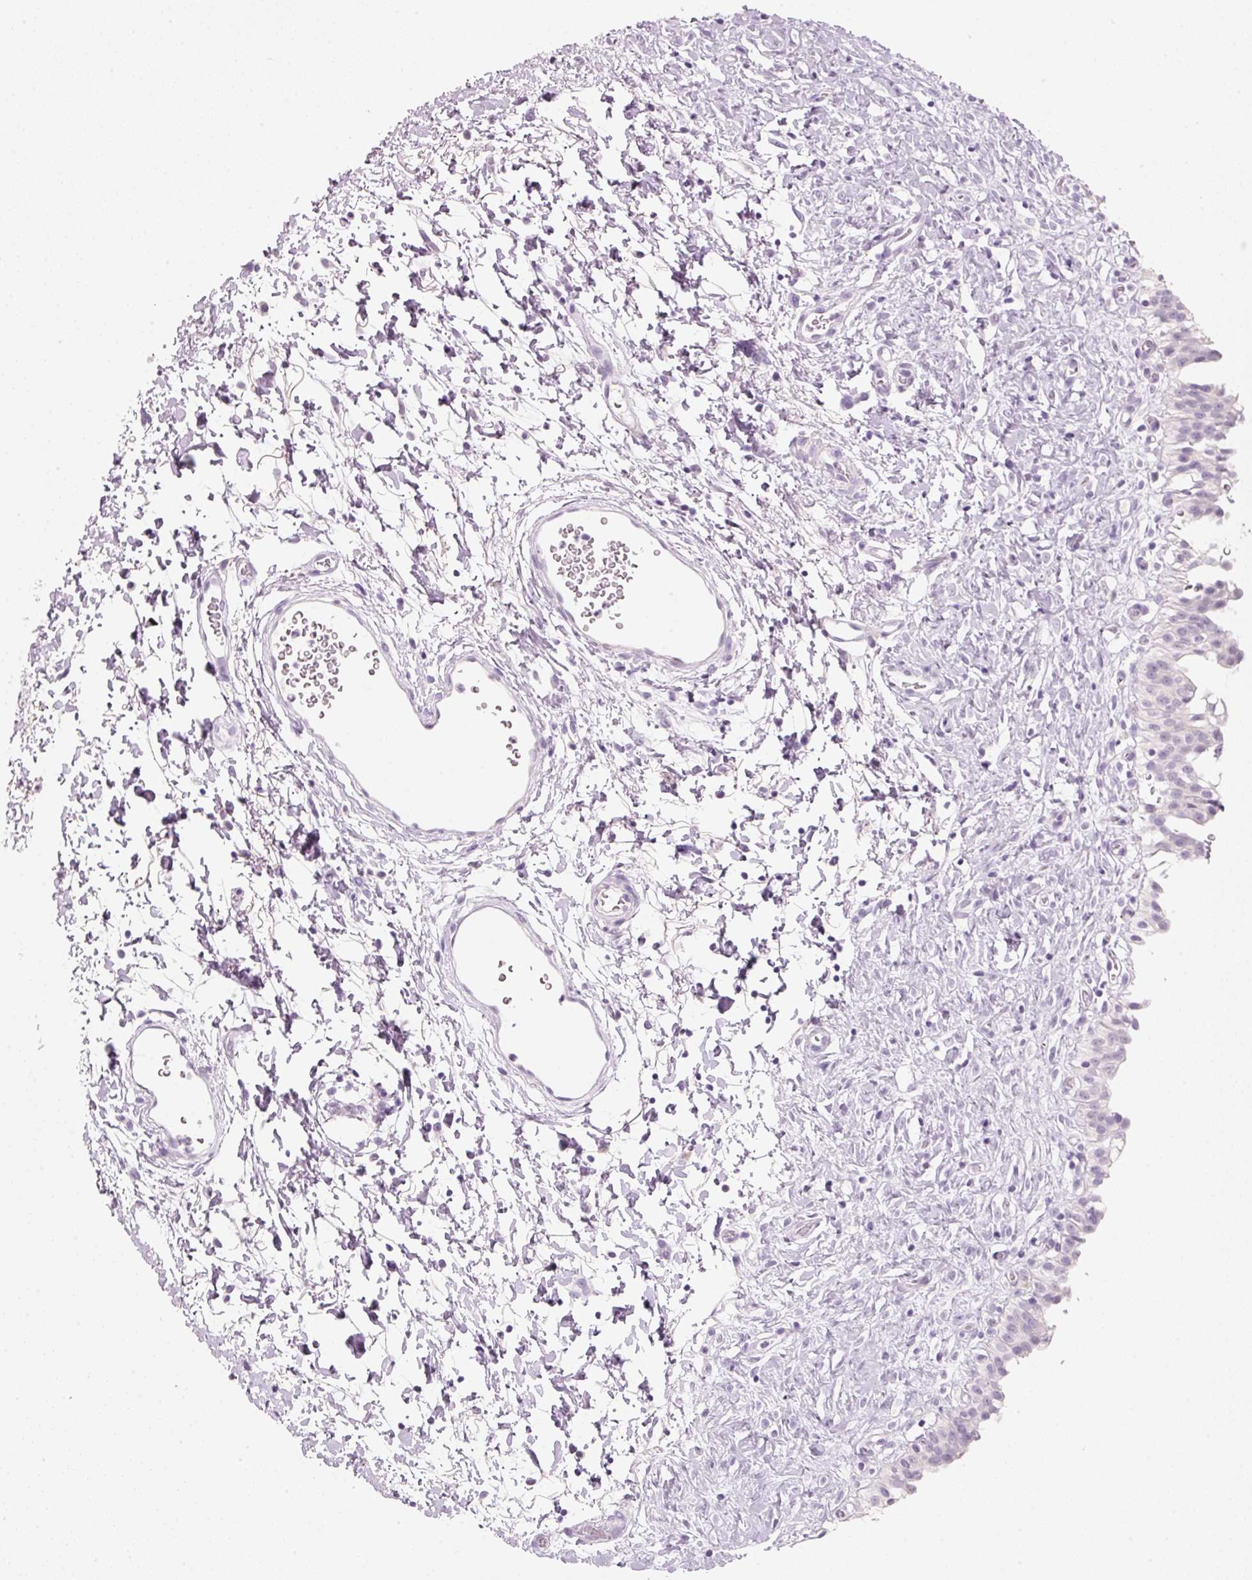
{"staining": {"intensity": "negative", "quantity": "none", "location": "none"}, "tissue": "urinary bladder", "cell_type": "Urothelial cells", "image_type": "normal", "snomed": [{"axis": "morphology", "description": "Normal tissue, NOS"}, {"axis": "topography", "description": "Urinary bladder"}], "caption": "Urinary bladder stained for a protein using IHC demonstrates no staining urothelial cells.", "gene": "ENSG00000206549", "patient": {"sex": "male", "age": 51}}